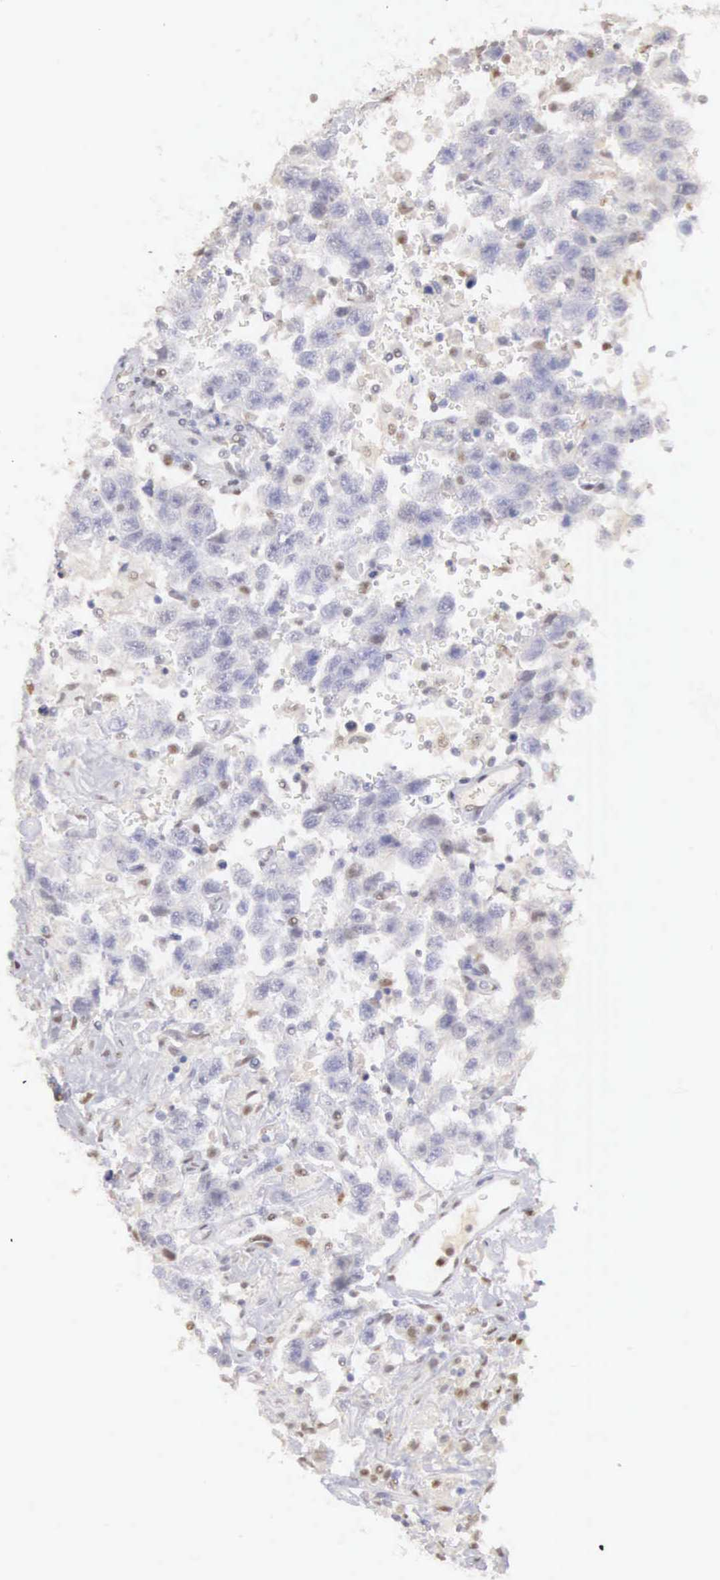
{"staining": {"intensity": "negative", "quantity": "none", "location": "none"}, "tissue": "testis cancer", "cell_type": "Tumor cells", "image_type": "cancer", "snomed": [{"axis": "morphology", "description": "Seminoma, NOS"}, {"axis": "topography", "description": "Testis"}], "caption": "An immunohistochemistry (IHC) photomicrograph of testis cancer (seminoma) is shown. There is no staining in tumor cells of testis cancer (seminoma).", "gene": "UBA1", "patient": {"sex": "male", "age": 41}}